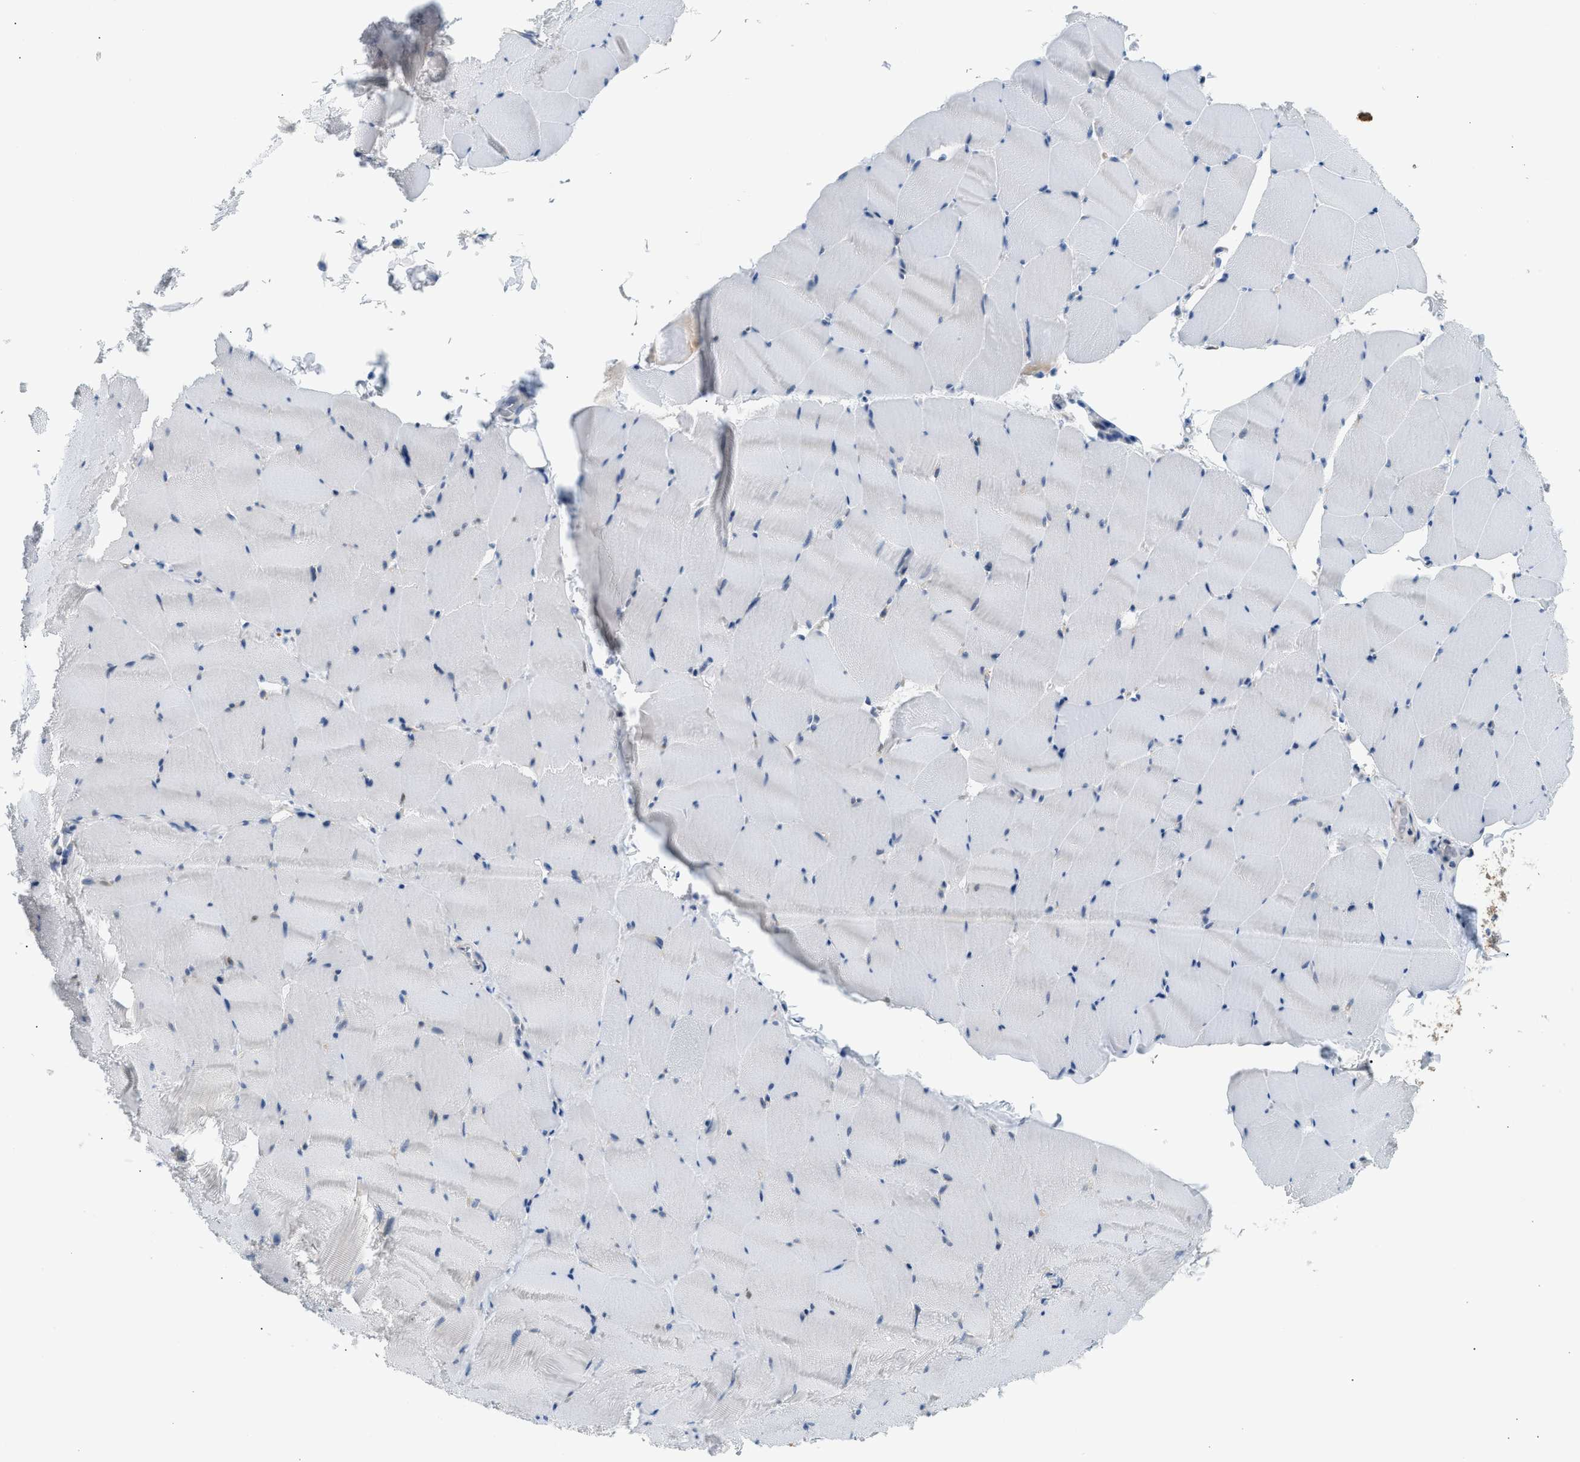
{"staining": {"intensity": "negative", "quantity": "none", "location": "none"}, "tissue": "skeletal muscle", "cell_type": "Myocytes", "image_type": "normal", "snomed": [{"axis": "morphology", "description": "Normal tissue, NOS"}, {"axis": "topography", "description": "Skeletal muscle"}], "caption": "Normal skeletal muscle was stained to show a protein in brown. There is no significant staining in myocytes. (DAB IHC with hematoxylin counter stain).", "gene": "KCNC2", "patient": {"sex": "male", "age": 62}}